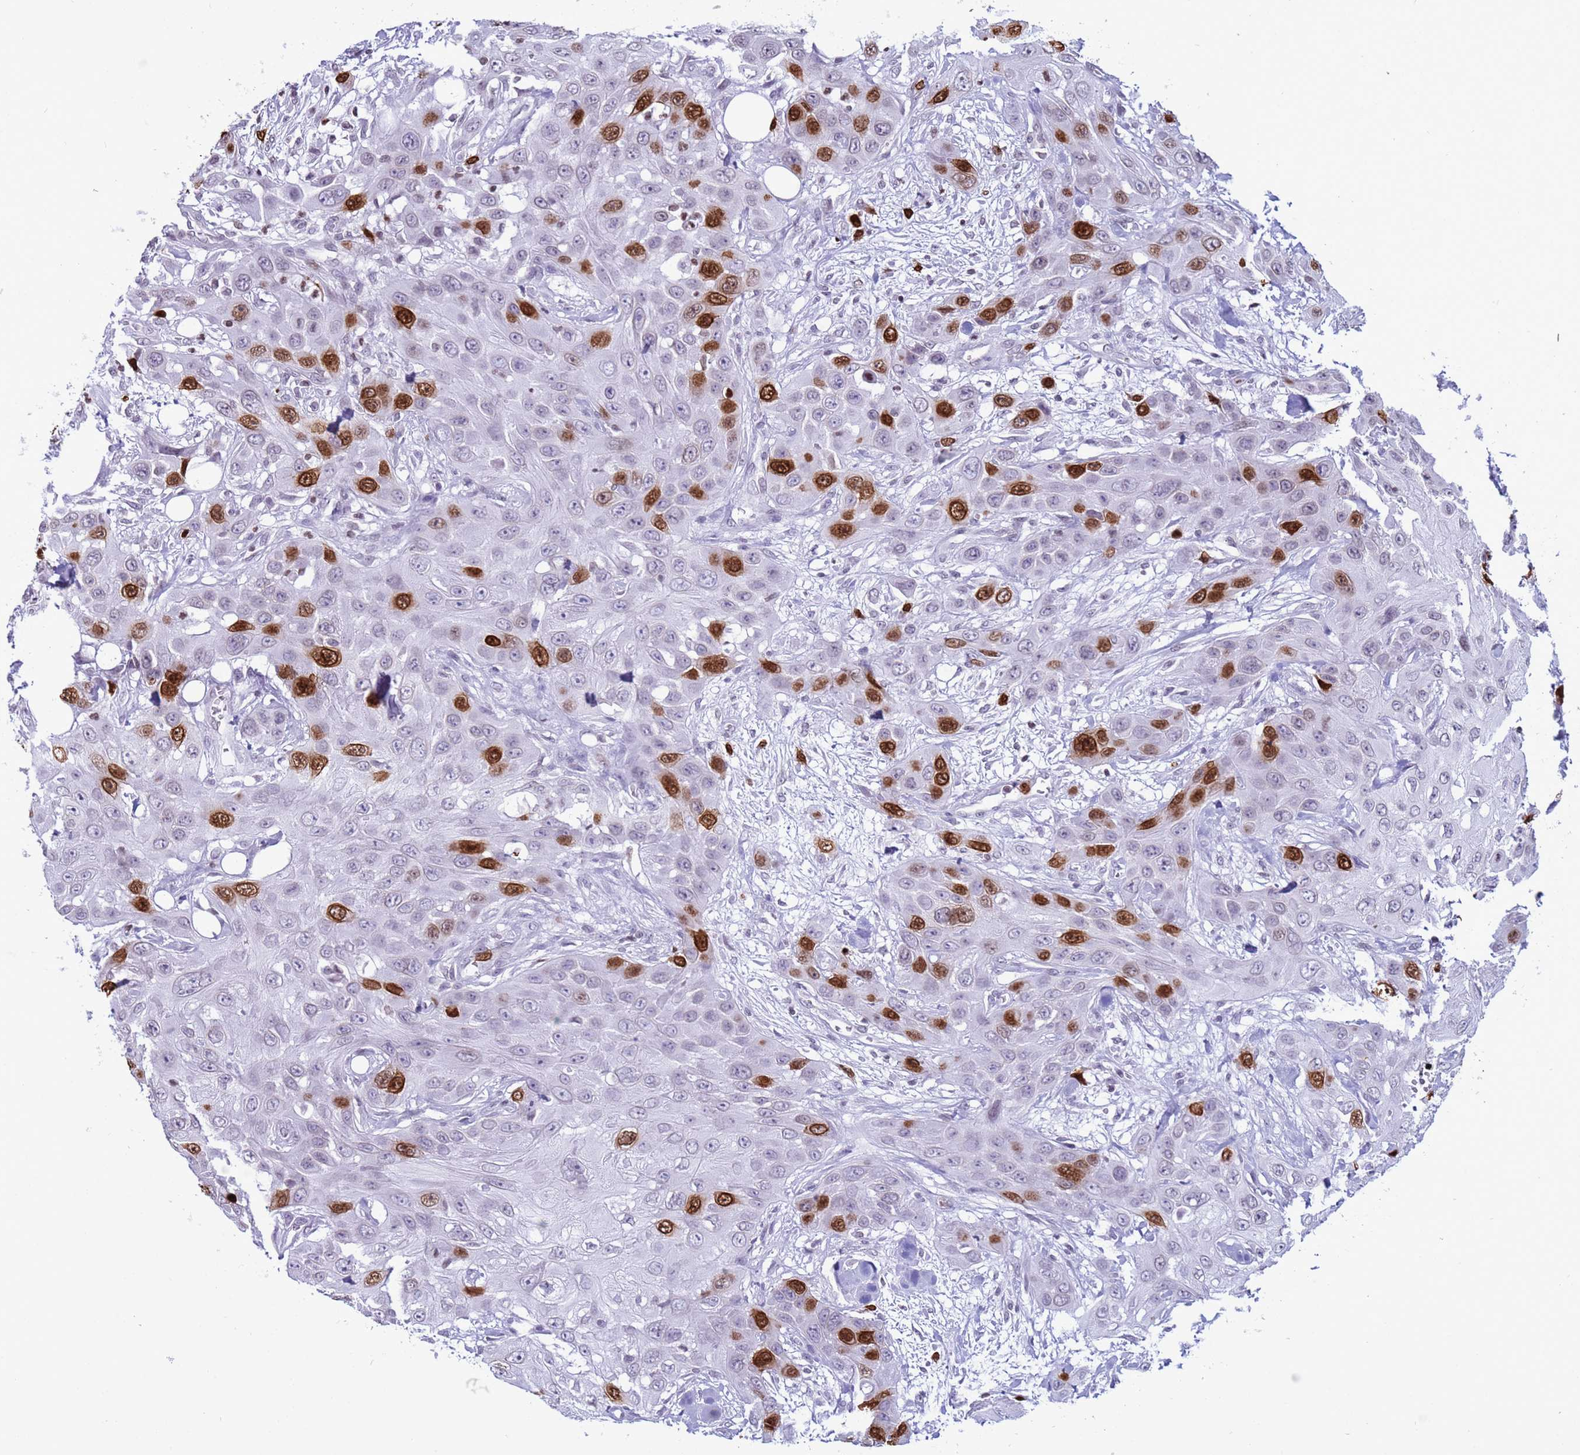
{"staining": {"intensity": "strong", "quantity": "<25%", "location": "nuclear"}, "tissue": "head and neck cancer", "cell_type": "Tumor cells", "image_type": "cancer", "snomed": [{"axis": "morphology", "description": "Squamous cell carcinoma, NOS"}, {"axis": "topography", "description": "Head-Neck"}], "caption": "This is an image of immunohistochemistry (IHC) staining of squamous cell carcinoma (head and neck), which shows strong staining in the nuclear of tumor cells.", "gene": "H4C8", "patient": {"sex": "male", "age": 81}}